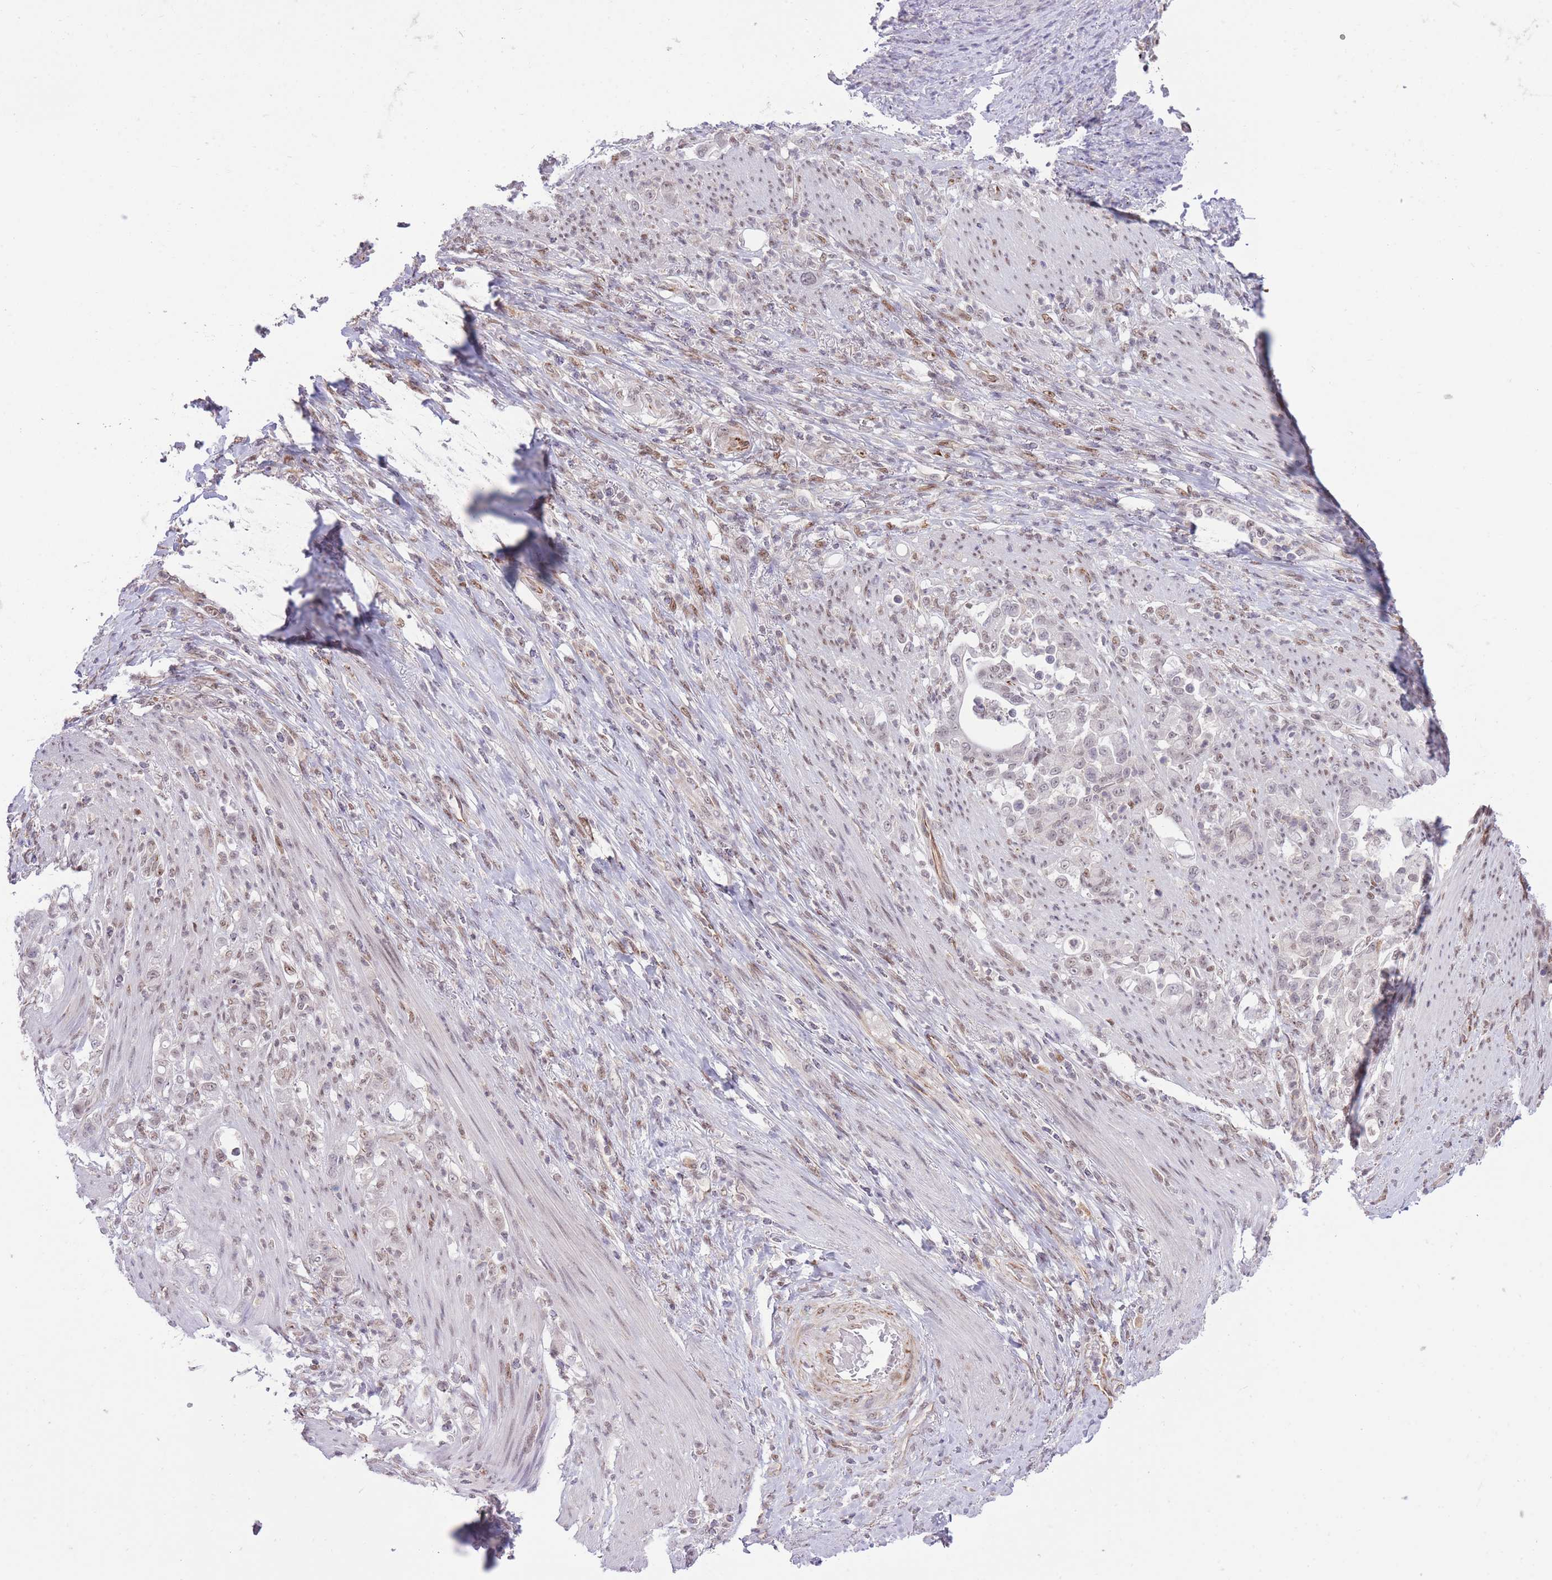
{"staining": {"intensity": "weak", "quantity": "<25%", "location": "nuclear"}, "tissue": "stomach cancer", "cell_type": "Tumor cells", "image_type": "cancer", "snomed": [{"axis": "morphology", "description": "Normal tissue, NOS"}, {"axis": "morphology", "description": "Adenocarcinoma, NOS"}, {"axis": "topography", "description": "Stomach"}], "caption": "This is an immunohistochemistry (IHC) image of stomach adenocarcinoma. There is no staining in tumor cells.", "gene": "ELL", "patient": {"sex": "female", "age": 79}}